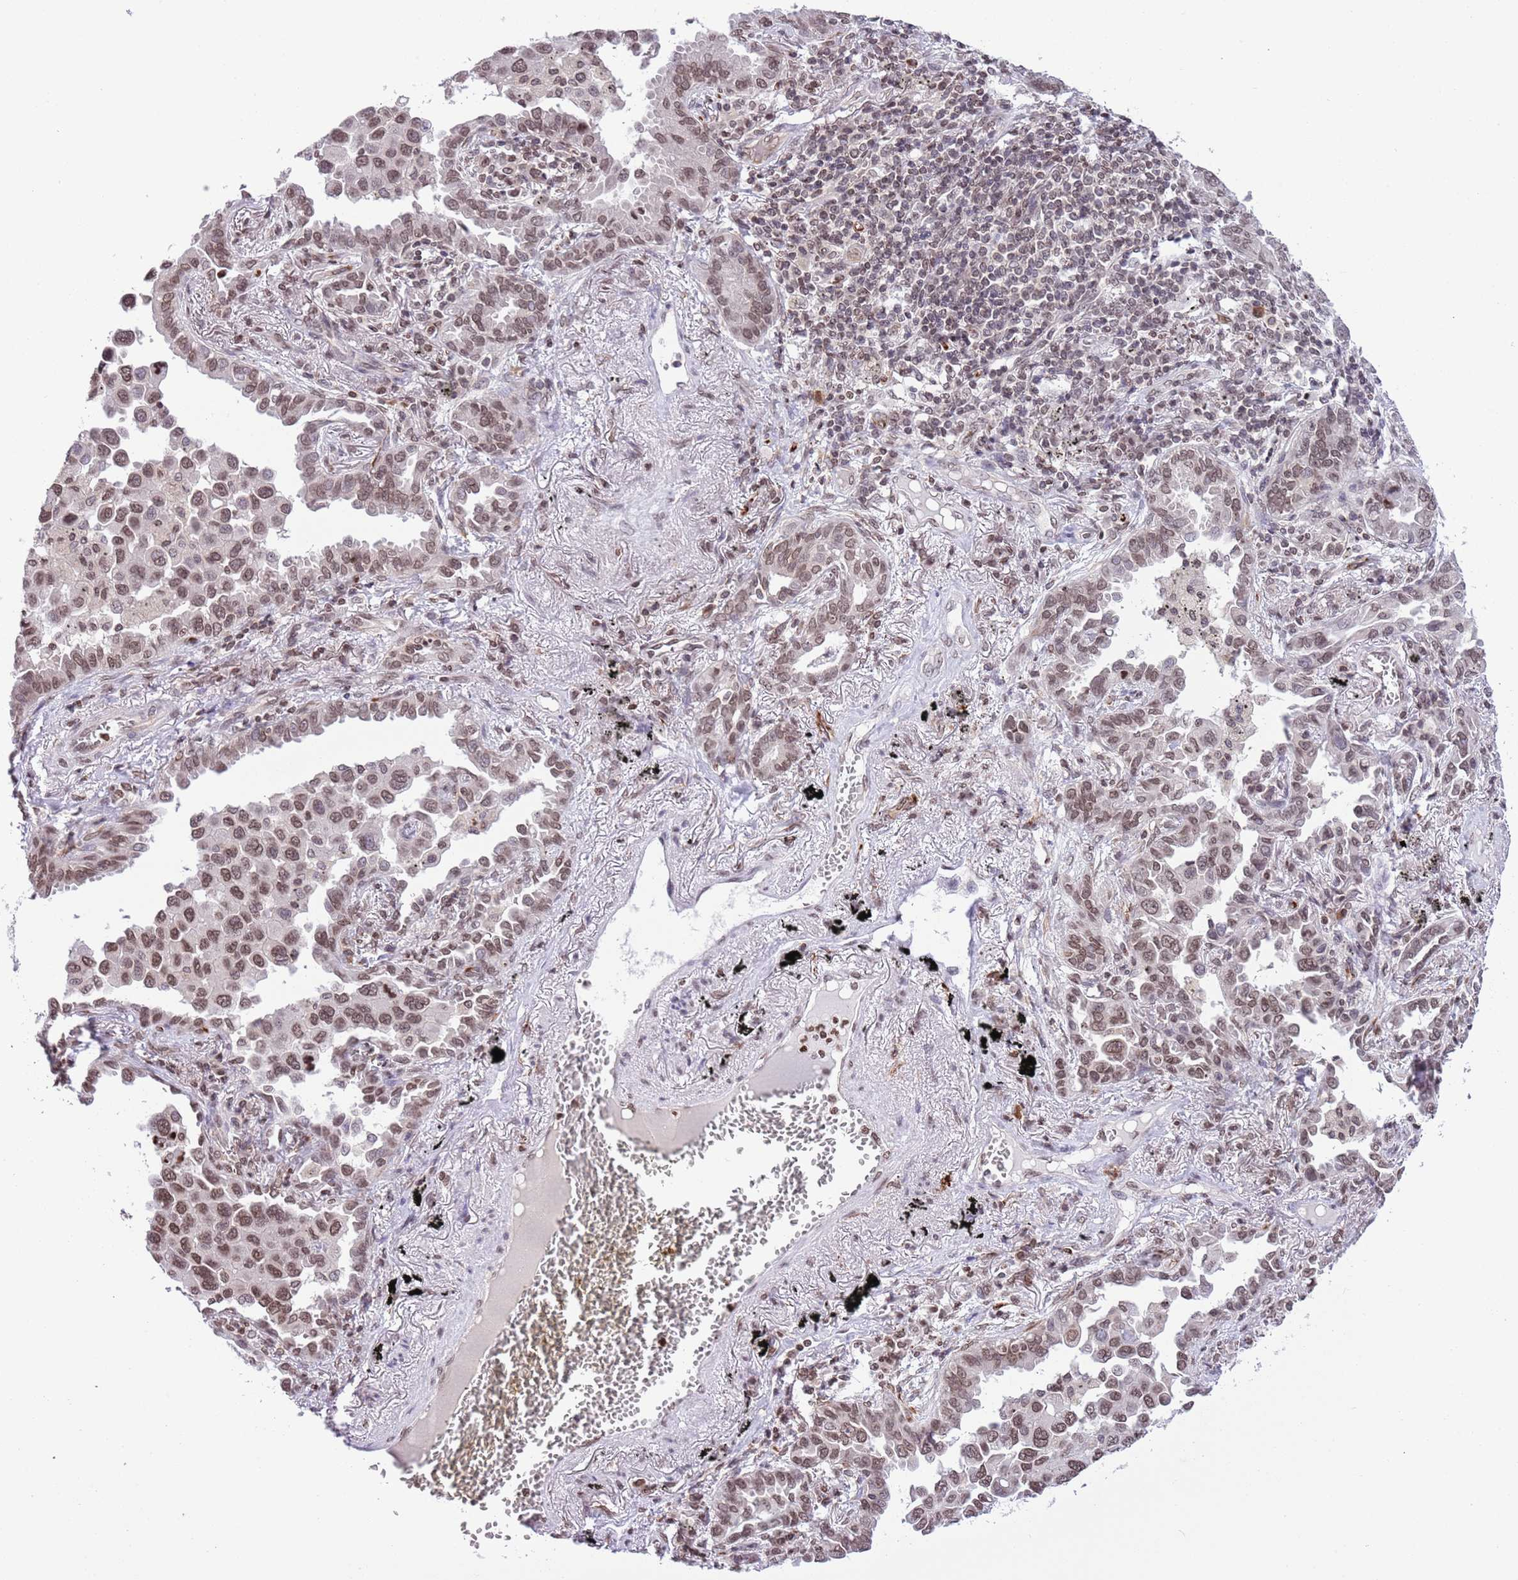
{"staining": {"intensity": "moderate", "quantity": ">75%", "location": "nuclear"}, "tissue": "lung cancer", "cell_type": "Tumor cells", "image_type": "cancer", "snomed": [{"axis": "morphology", "description": "Adenocarcinoma, NOS"}, {"axis": "topography", "description": "Lung"}], "caption": "Immunohistochemistry staining of lung cancer, which exhibits medium levels of moderate nuclear expression in about >75% of tumor cells indicating moderate nuclear protein expression. The staining was performed using DAB (3,3'-diaminobenzidine) (brown) for protein detection and nuclei were counterstained in hematoxylin (blue).", "gene": "NRIP1", "patient": {"sex": "male", "age": 67}}